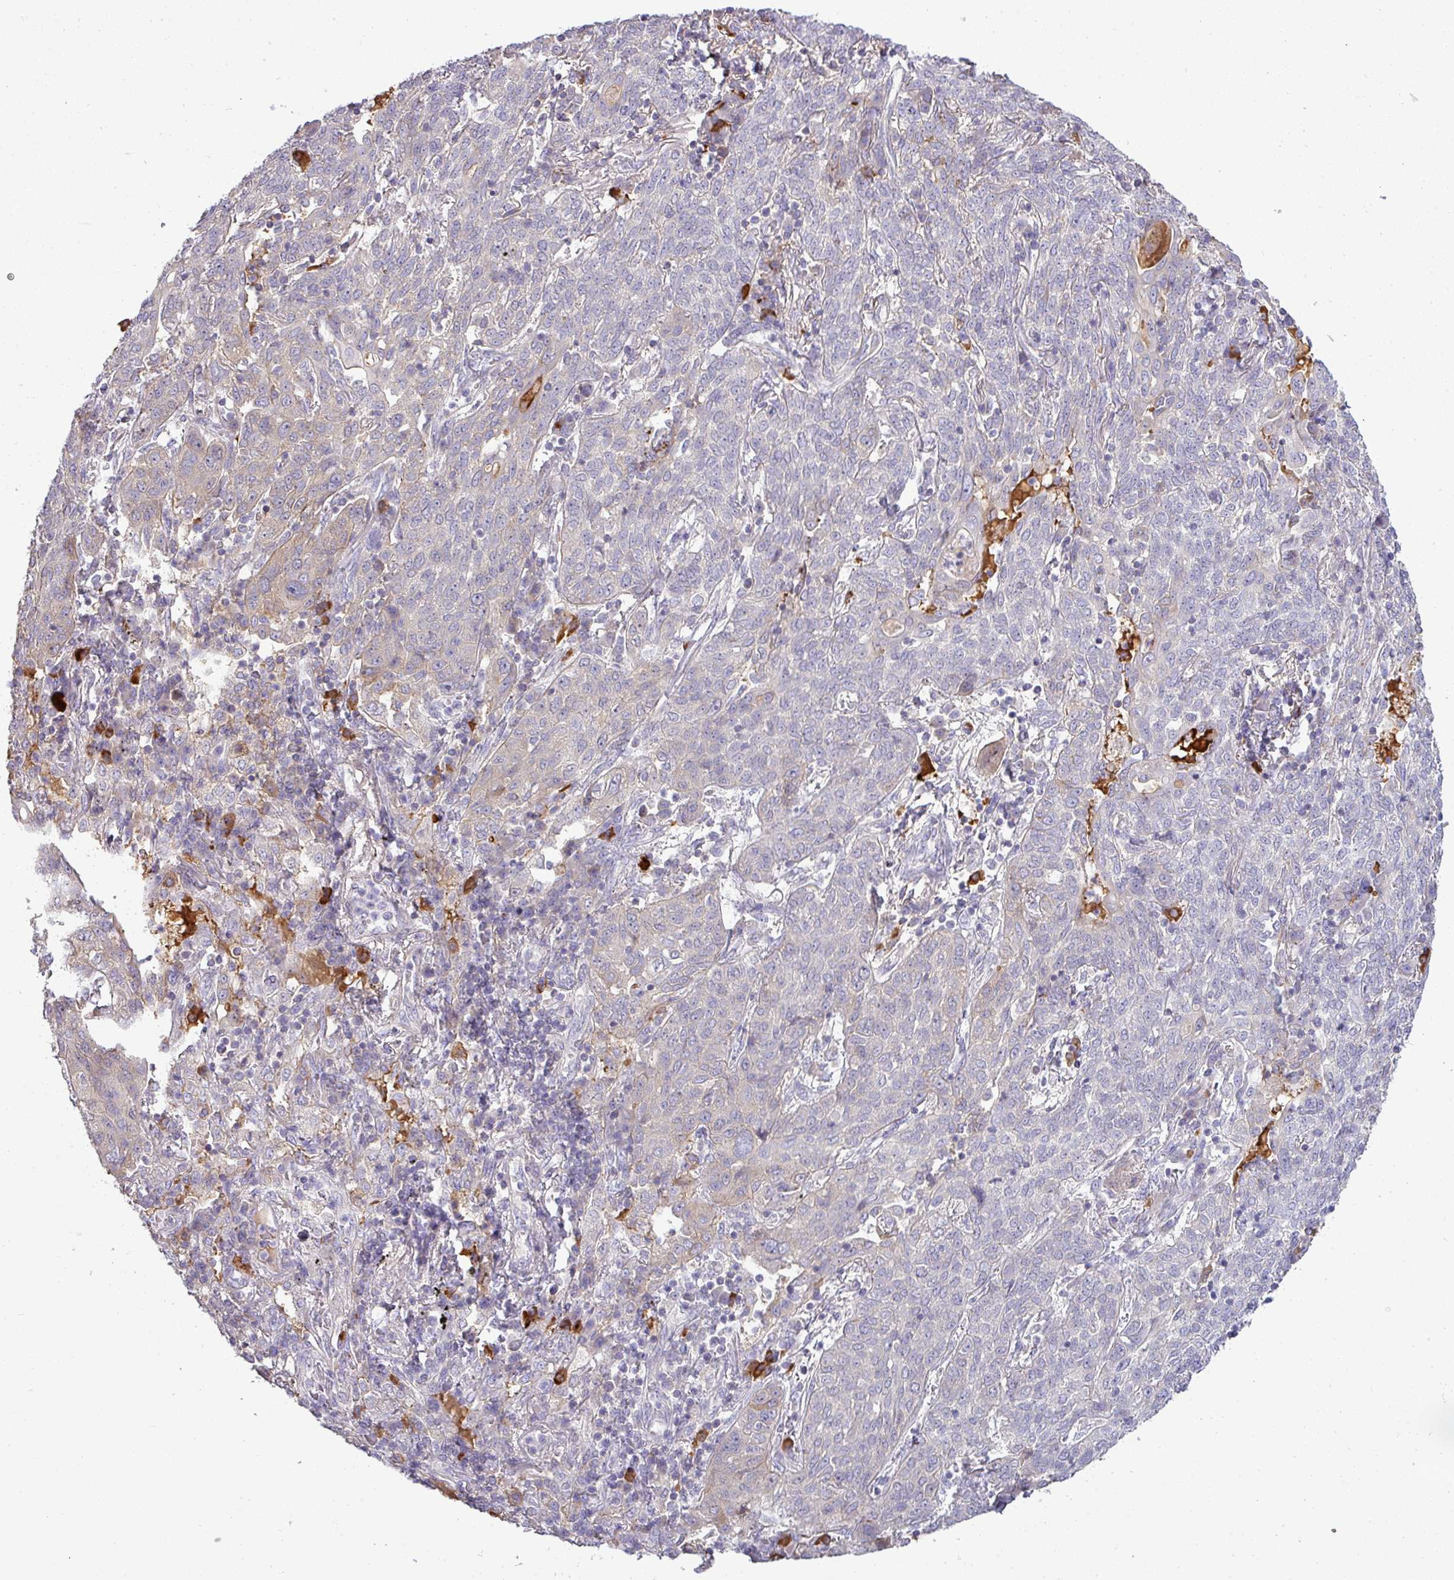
{"staining": {"intensity": "negative", "quantity": "none", "location": "none"}, "tissue": "lung cancer", "cell_type": "Tumor cells", "image_type": "cancer", "snomed": [{"axis": "morphology", "description": "Squamous cell carcinoma, NOS"}, {"axis": "topography", "description": "Lung"}], "caption": "Micrograph shows no significant protein expression in tumor cells of lung squamous cell carcinoma.", "gene": "STAT5A", "patient": {"sex": "female", "age": 70}}